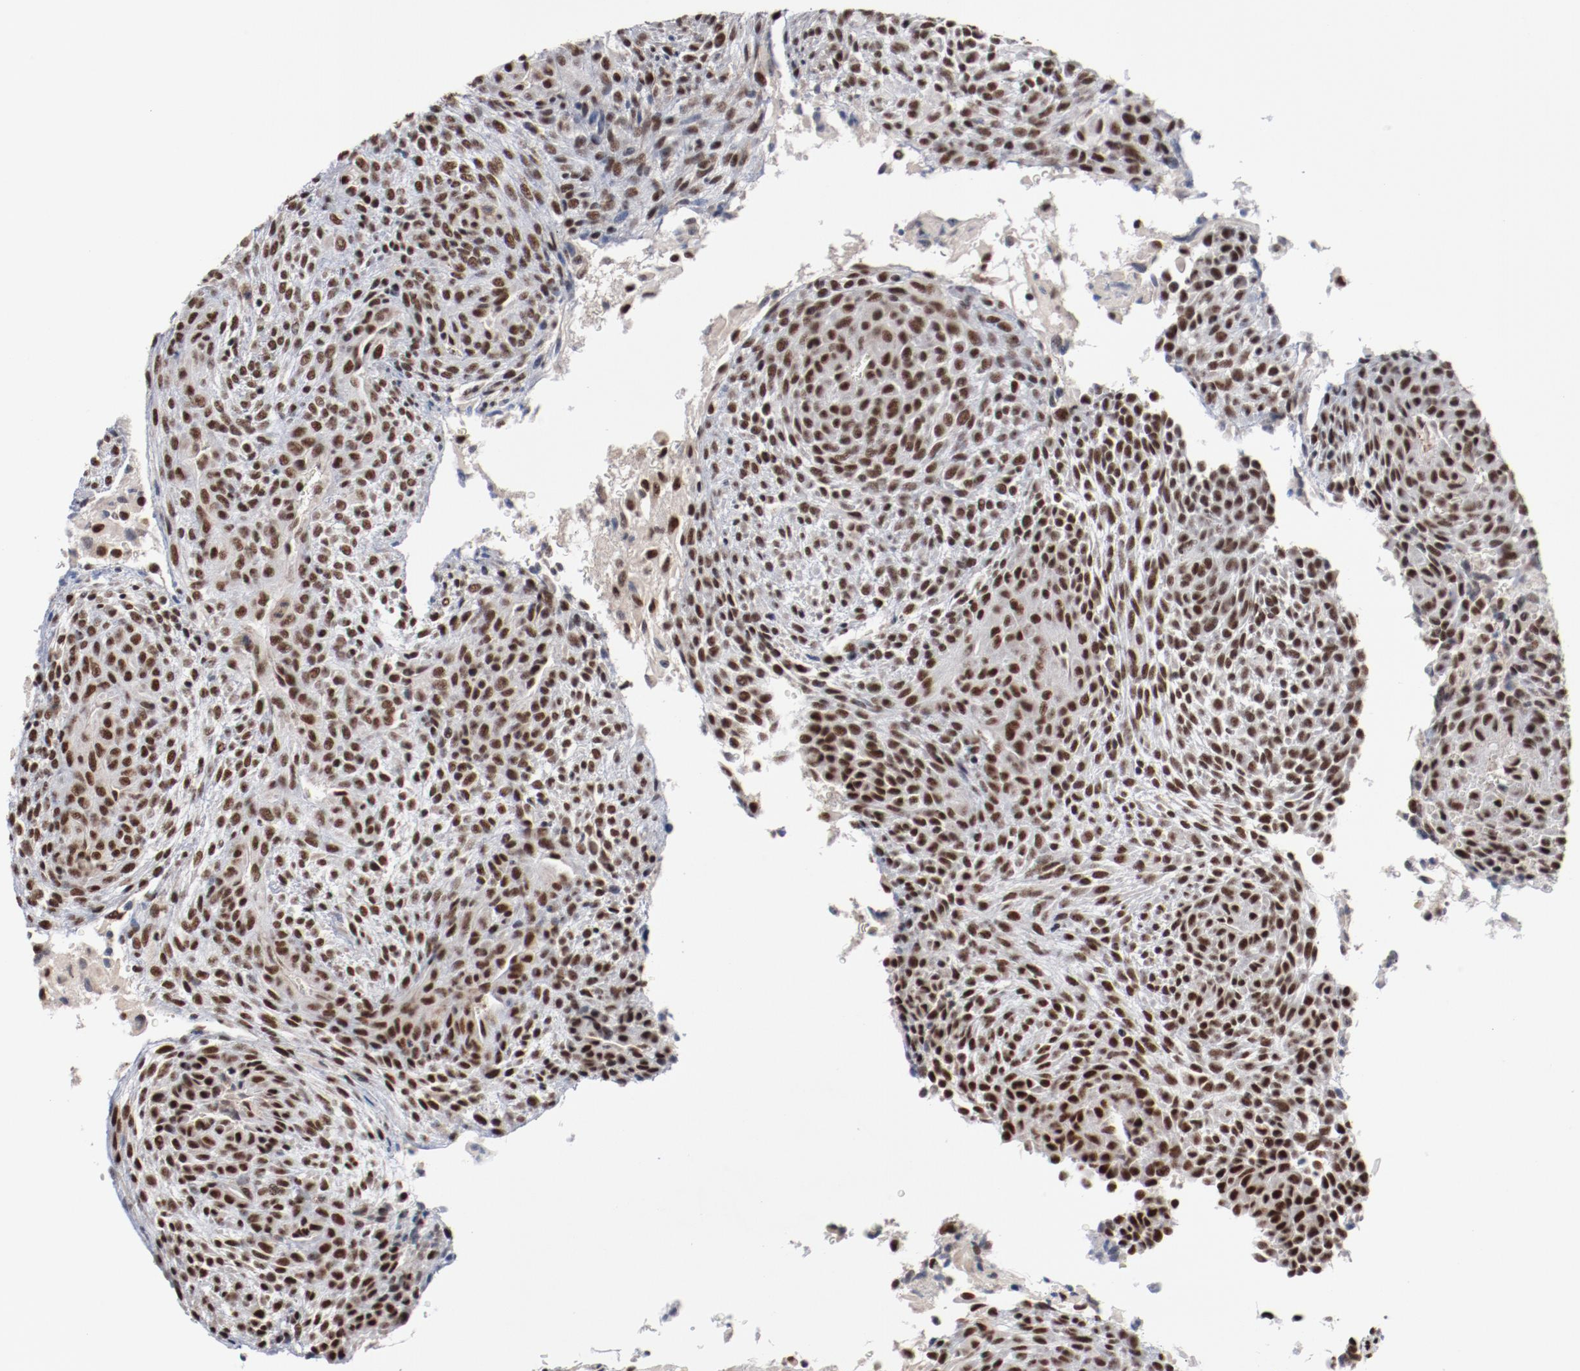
{"staining": {"intensity": "strong", "quantity": ">75%", "location": "nuclear"}, "tissue": "glioma", "cell_type": "Tumor cells", "image_type": "cancer", "snomed": [{"axis": "morphology", "description": "Glioma, malignant, High grade"}, {"axis": "topography", "description": "Cerebral cortex"}], "caption": "Malignant glioma (high-grade) stained with a protein marker exhibits strong staining in tumor cells.", "gene": "BUB3", "patient": {"sex": "female", "age": 55}}